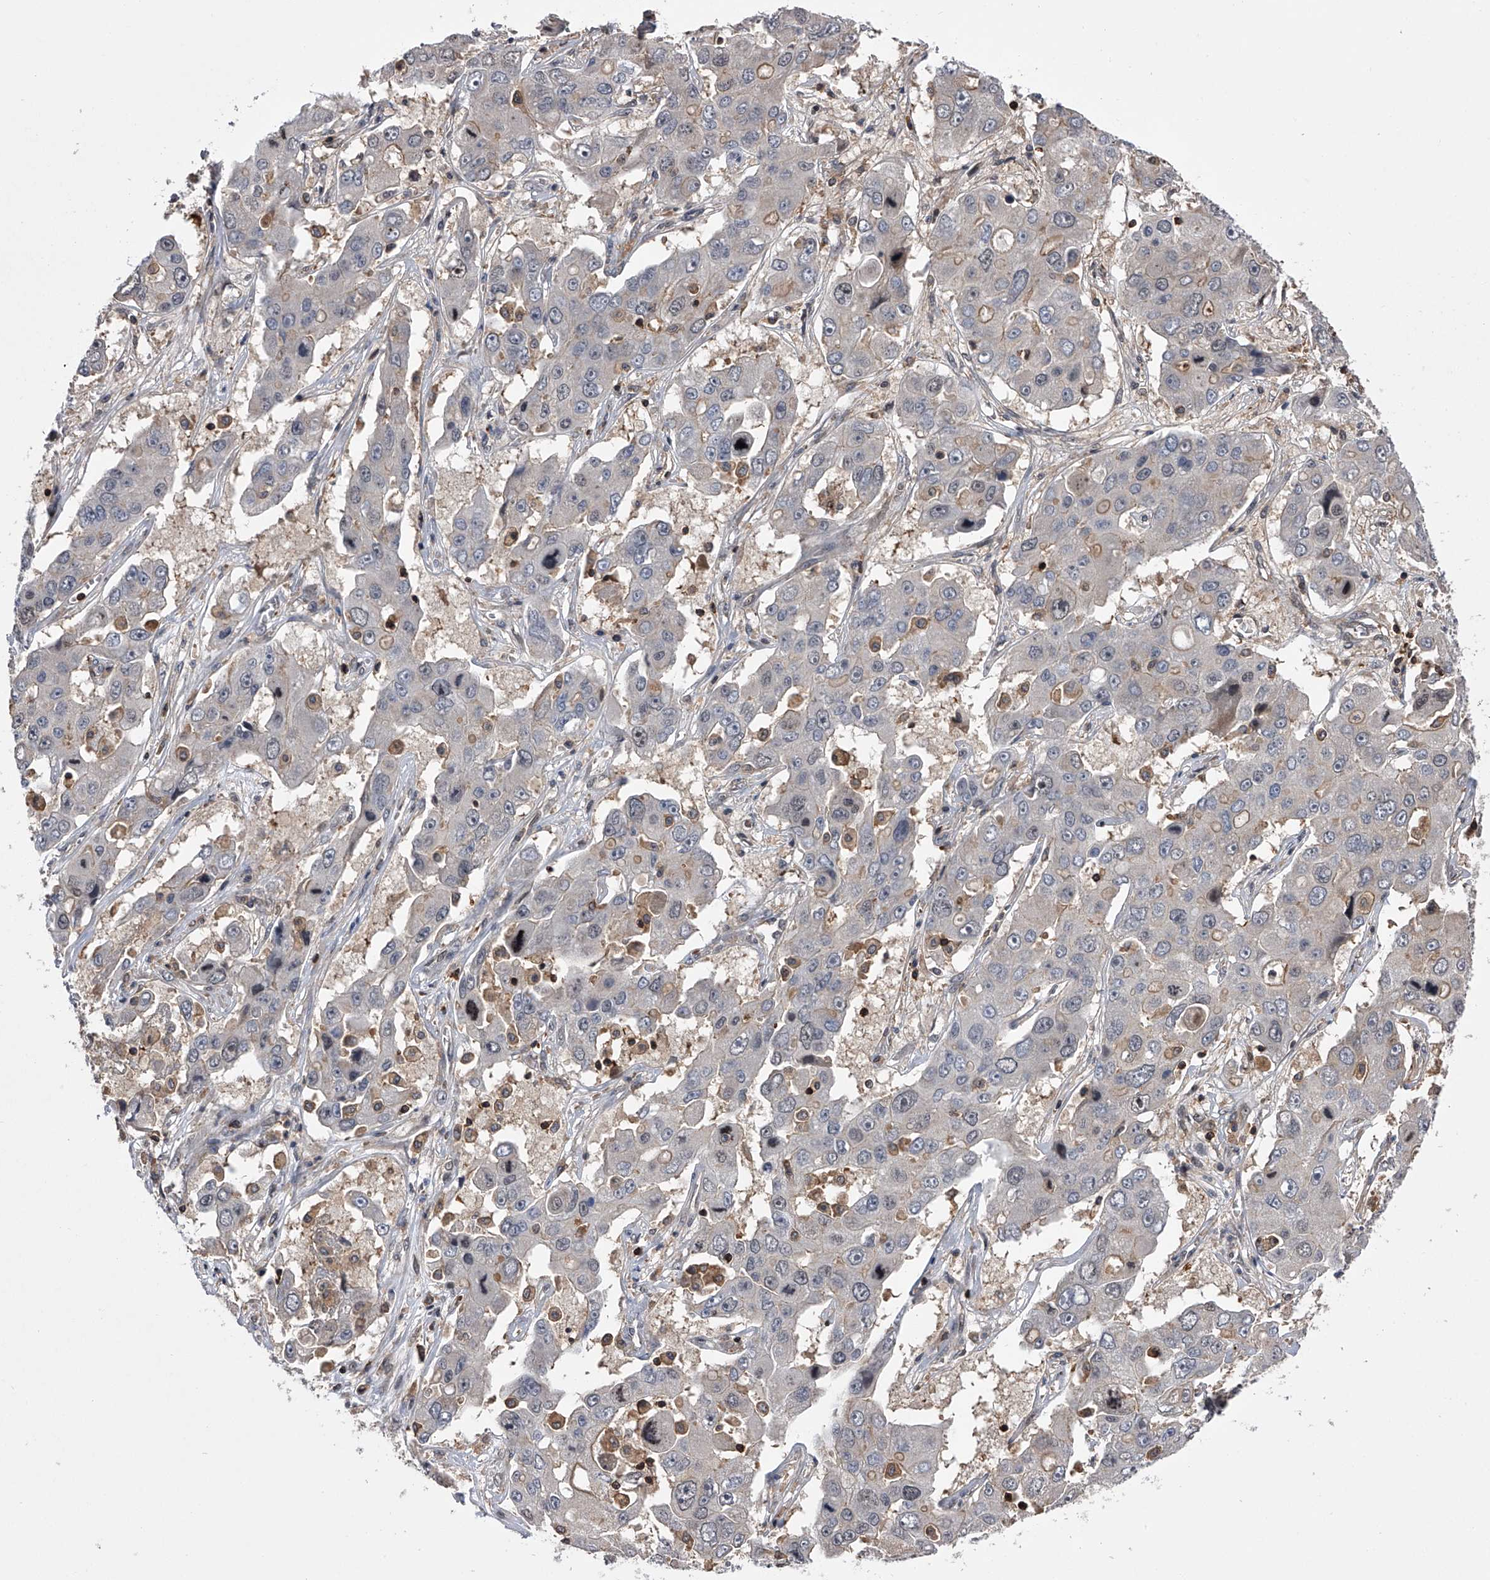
{"staining": {"intensity": "weak", "quantity": "<25%", "location": "cytoplasmic/membranous"}, "tissue": "liver cancer", "cell_type": "Tumor cells", "image_type": "cancer", "snomed": [{"axis": "morphology", "description": "Cholangiocarcinoma"}, {"axis": "topography", "description": "Liver"}], "caption": "Histopathology image shows no protein positivity in tumor cells of cholangiocarcinoma (liver) tissue.", "gene": "PAN3", "patient": {"sex": "male", "age": 67}}